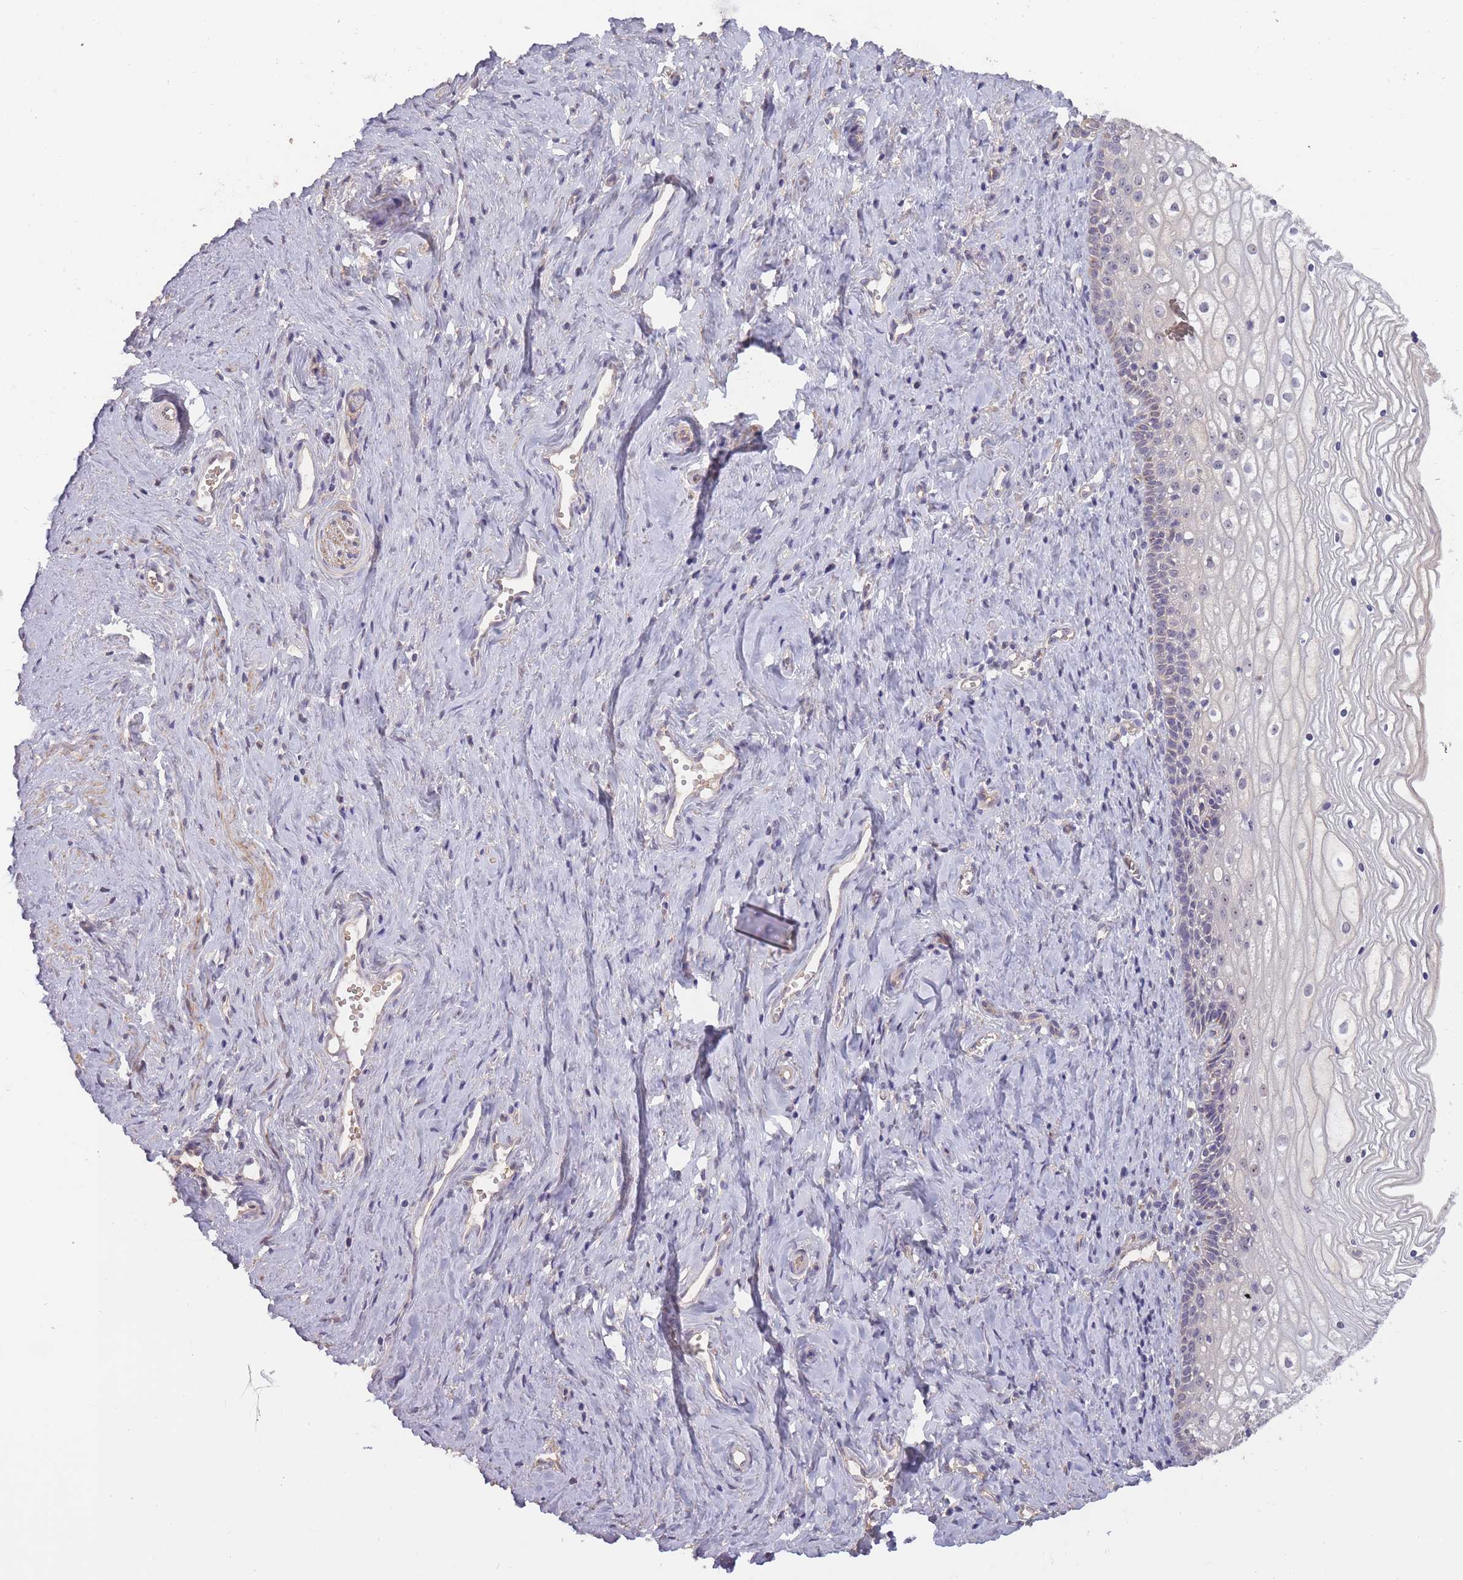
{"staining": {"intensity": "weak", "quantity": "25%-75%", "location": "nuclear"}, "tissue": "vagina", "cell_type": "Squamous epithelial cells", "image_type": "normal", "snomed": [{"axis": "morphology", "description": "Normal tissue, NOS"}, {"axis": "topography", "description": "Vagina"}], "caption": "A brown stain highlights weak nuclear positivity of a protein in squamous epithelial cells of normal vagina.", "gene": "KIAA1755", "patient": {"sex": "female", "age": 59}}